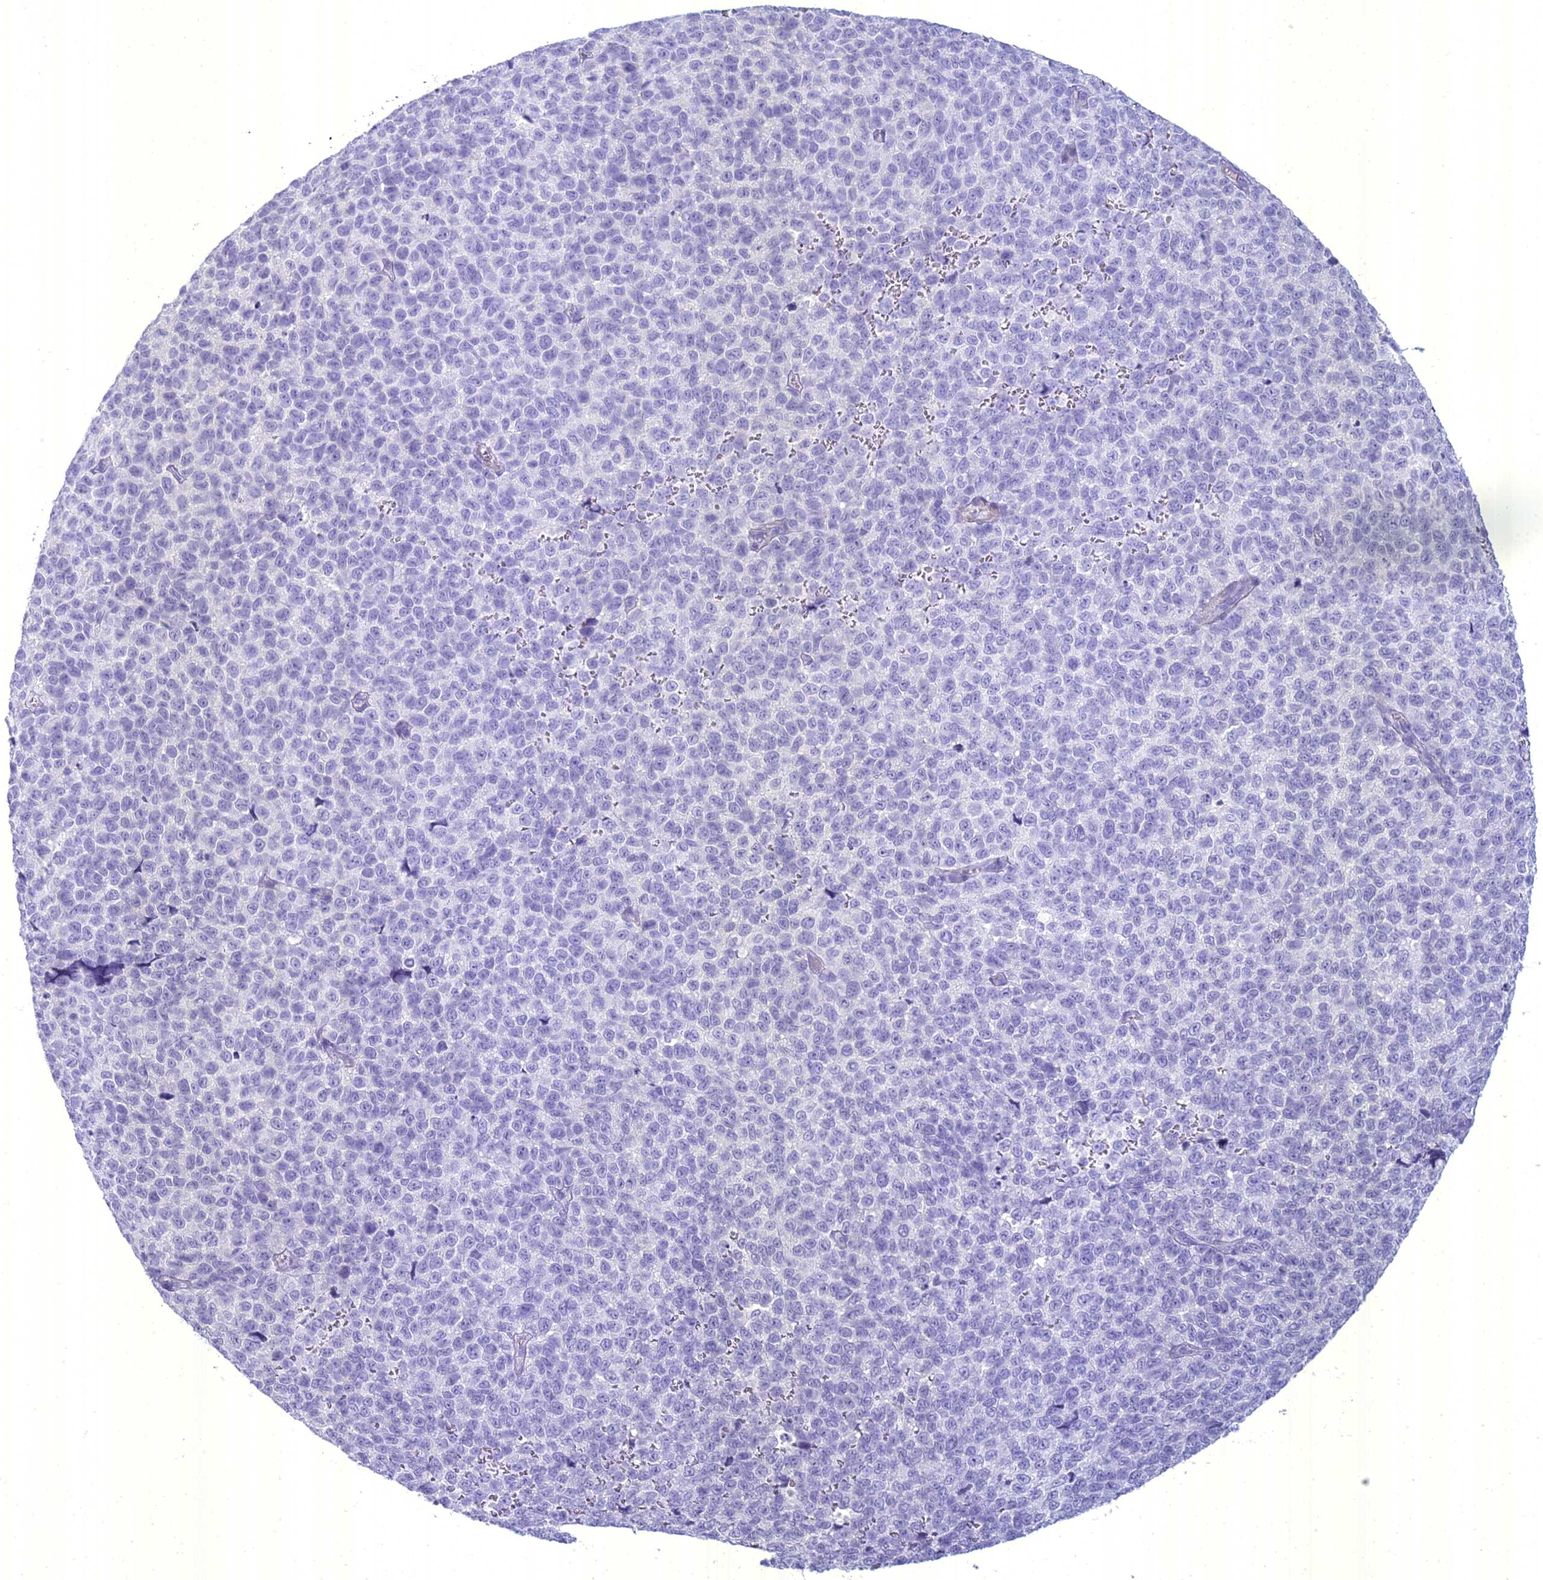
{"staining": {"intensity": "negative", "quantity": "none", "location": "none"}, "tissue": "melanoma", "cell_type": "Tumor cells", "image_type": "cancer", "snomed": [{"axis": "morphology", "description": "Malignant melanoma, NOS"}, {"axis": "topography", "description": "Nose, NOS"}], "caption": "Image shows no protein staining in tumor cells of melanoma tissue. The staining was performed using DAB to visualize the protein expression in brown, while the nuclei were stained in blue with hematoxylin (Magnification: 20x).", "gene": "UNC80", "patient": {"sex": "female", "age": 48}}